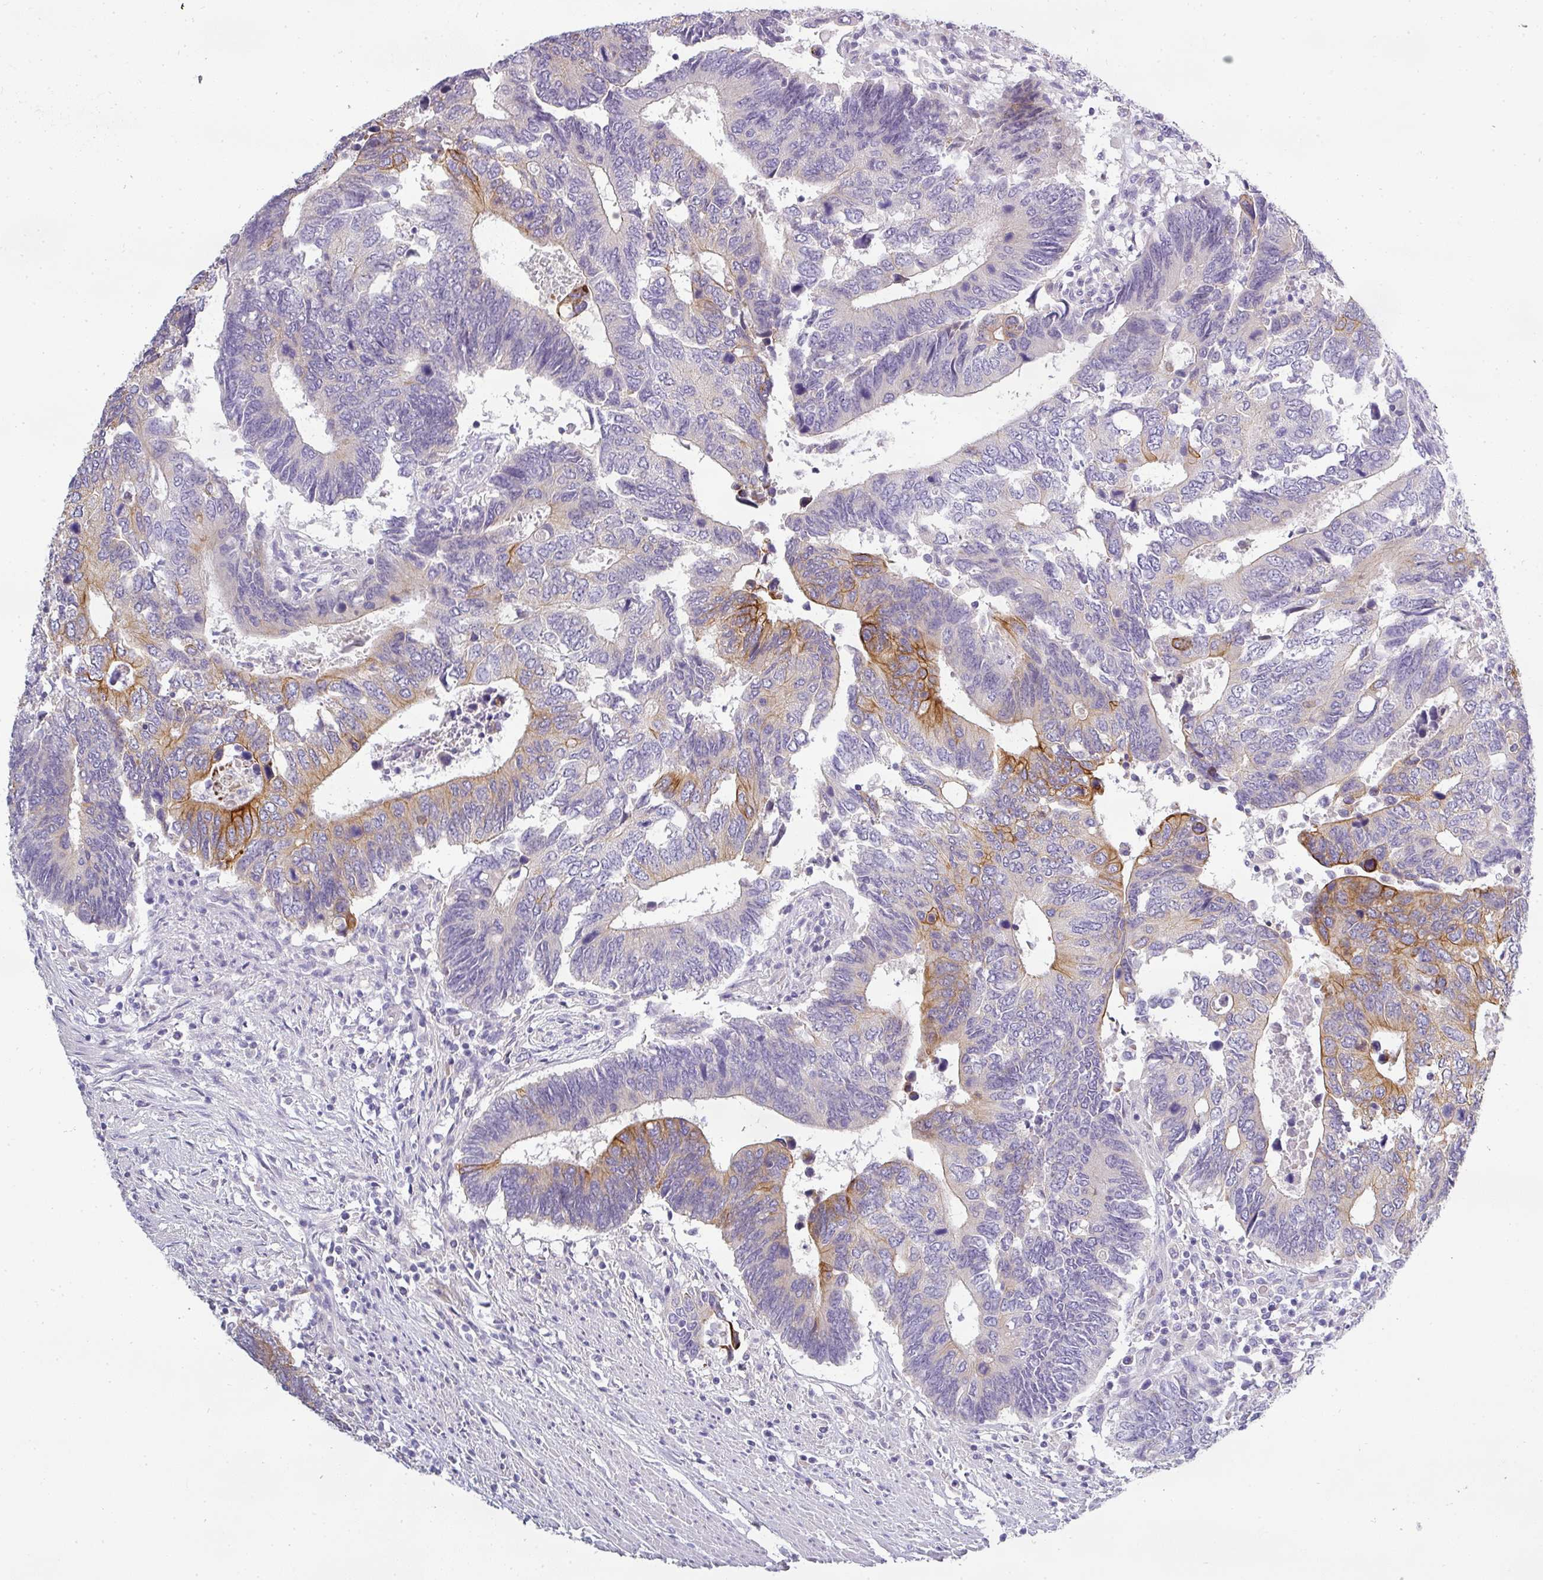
{"staining": {"intensity": "strong", "quantity": "<25%", "location": "cytoplasmic/membranous"}, "tissue": "colorectal cancer", "cell_type": "Tumor cells", "image_type": "cancer", "snomed": [{"axis": "morphology", "description": "Adenocarcinoma, NOS"}, {"axis": "topography", "description": "Colon"}], "caption": "Colorectal cancer stained with a brown dye shows strong cytoplasmic/membranous positive expression in about <25% of tumor cells.", "gene": "ASXL3", "patient": {"sex": "male", "age": 87}}